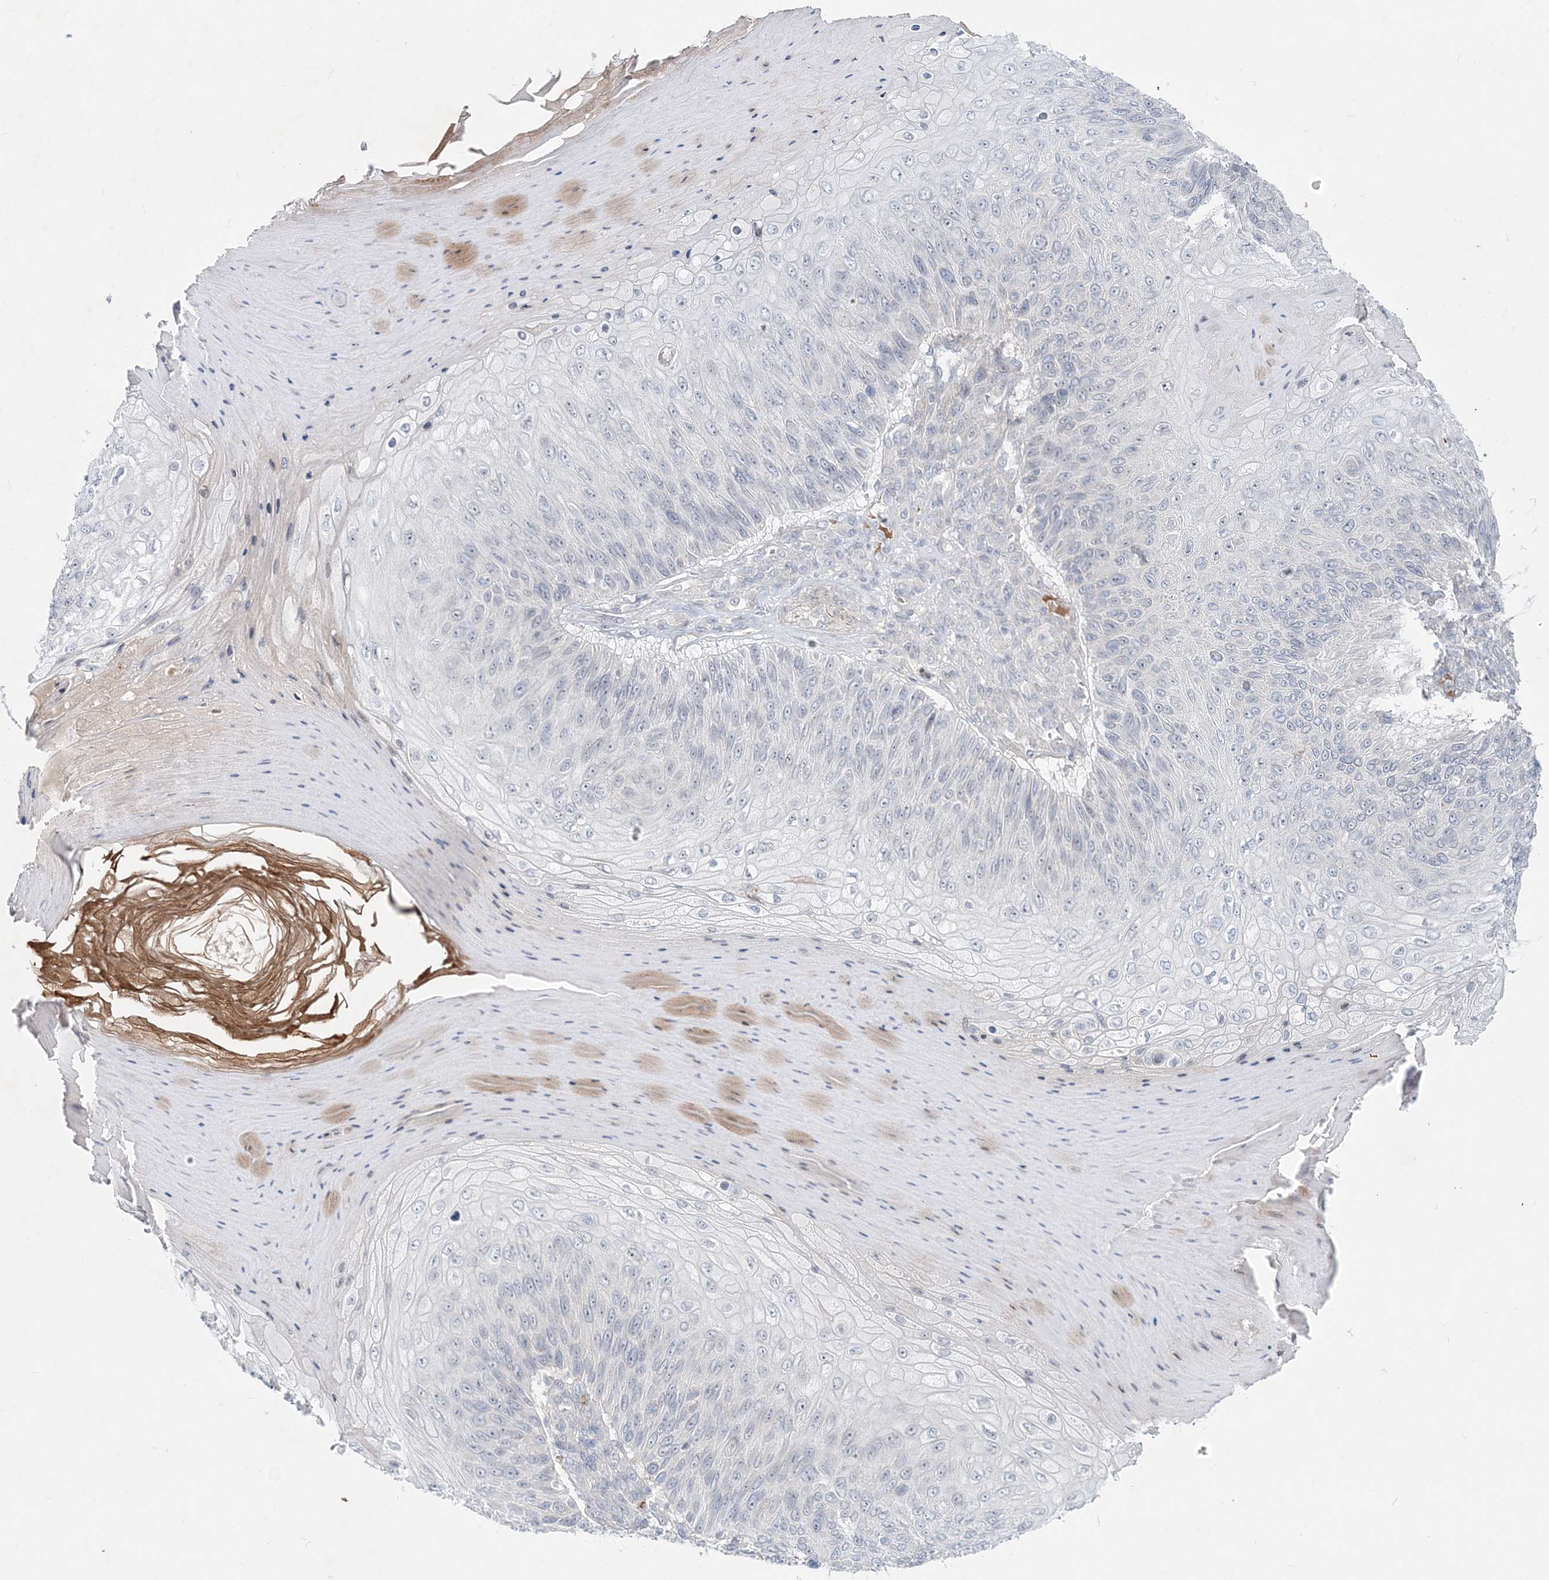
{"staining": {"intensity": "negative", "quantity": "none", "location": "none"}, "tissue": "skin cancer", "cell_type": "Tumor cells", "image_type": "cancer", "snomed": [{"axis": "morphology", "description": "Squamous cell carcinoma, NOS"}, {"axis": "topography", "description": "Skin"}], "caption": "Tumor cells are negative for brown protein staining in skin squamous cell carcinoma.", "gene": "DNAH5", "patient": {"sex": "female", "age": 88}}